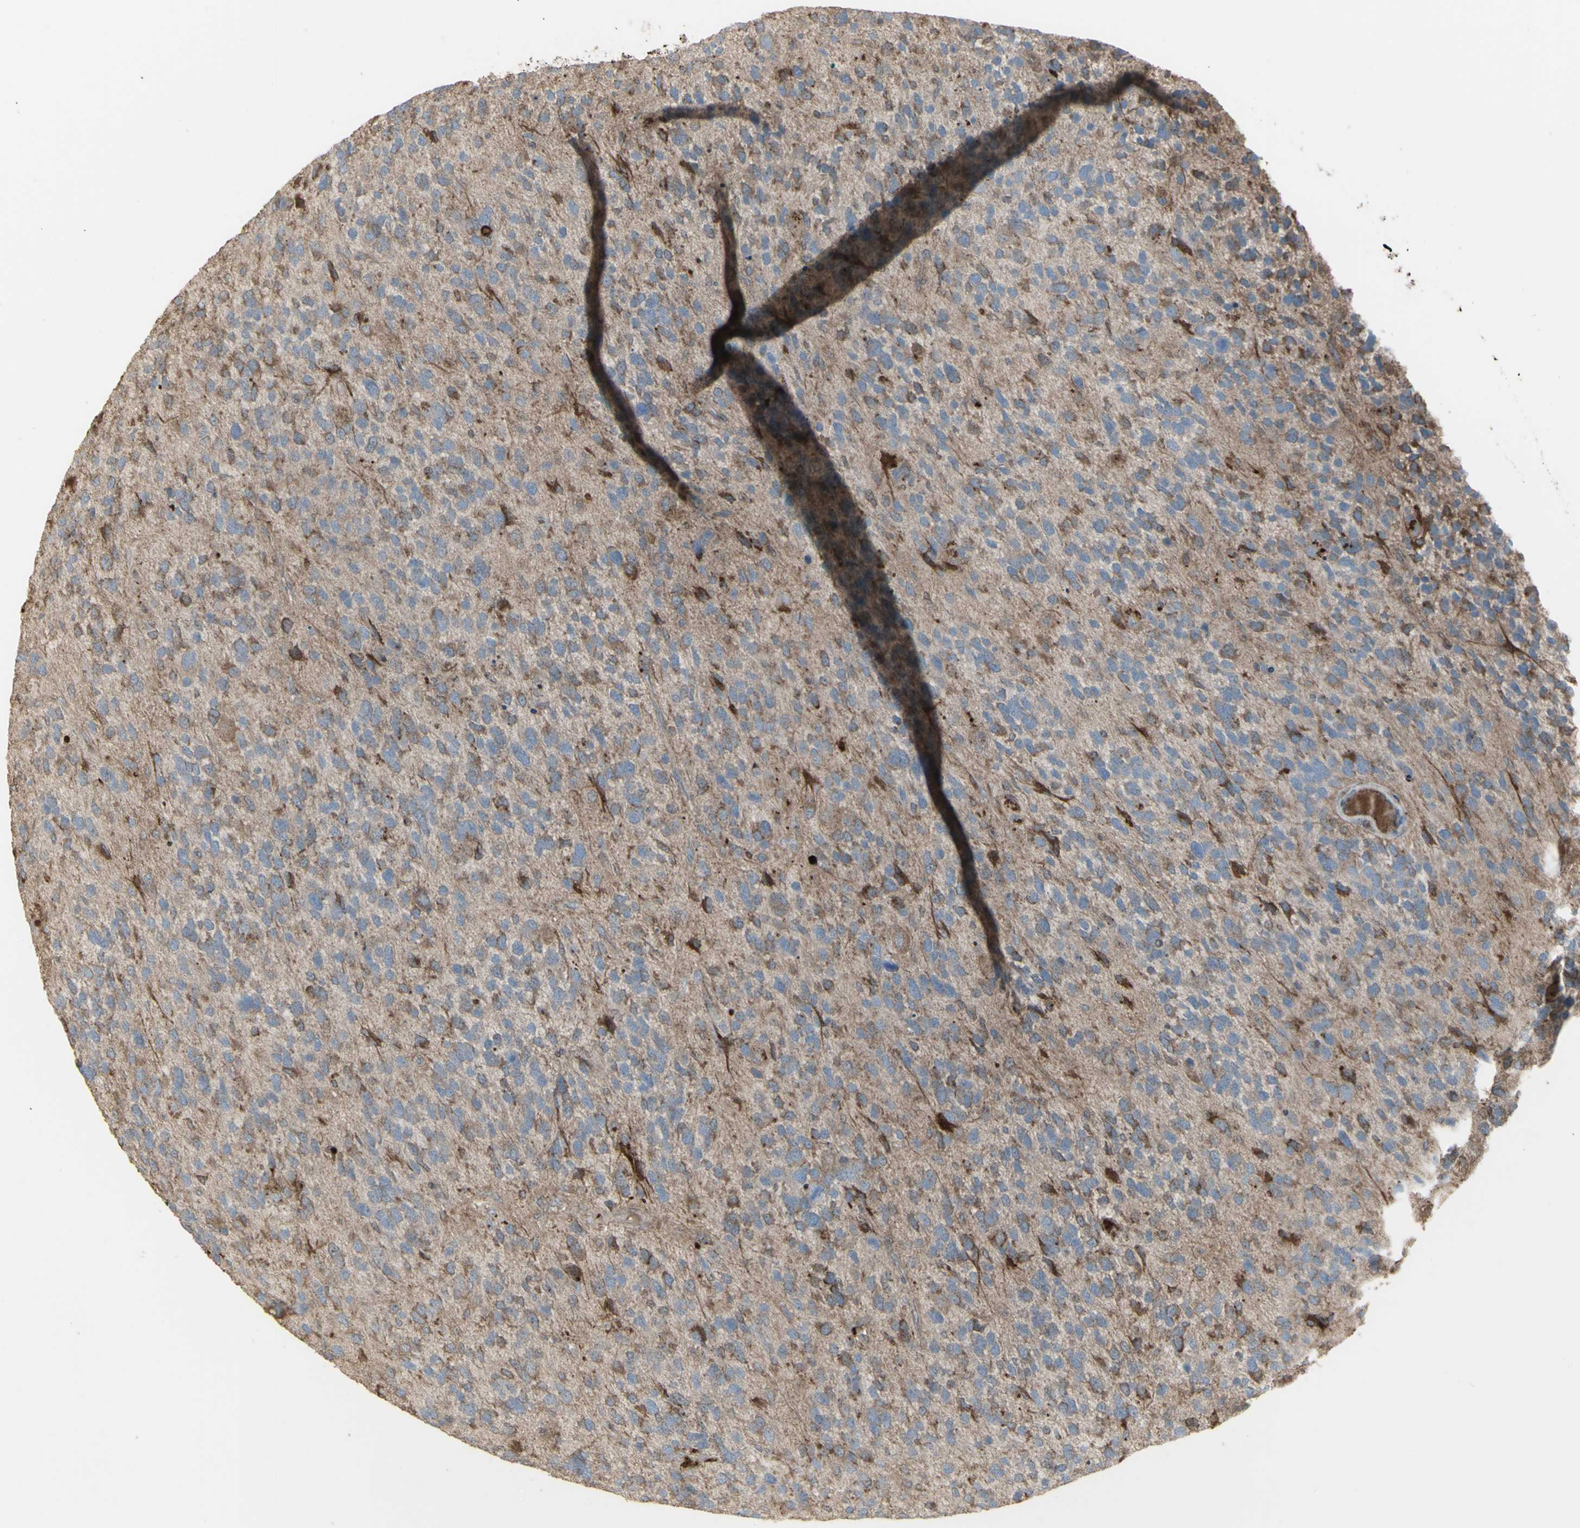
{"staining": {"intensity": "moderate", "quantity": "<25%", "location": "cytoplasmic/membranous"}, "tissue": "glioma", "cell_type": "Tumor cells", "image_type": "cancer", "snomed": [{"axis": "morphology", "description": "Glioma, malignant, High grade"}, {"axis": "topography", "description": "Brain"}], "caption": "Immunohistochemistry of glioma demonstrates low levels of moderate cytoplasmic/membranous positivity in approximately <25% of tumor cells. Immunohistochemistry (ihc) stains the protein of interest in brown and the nuclei are stained blue.", "gene": "RNASEL", "patient": {"sex": "female", "age": 58}}